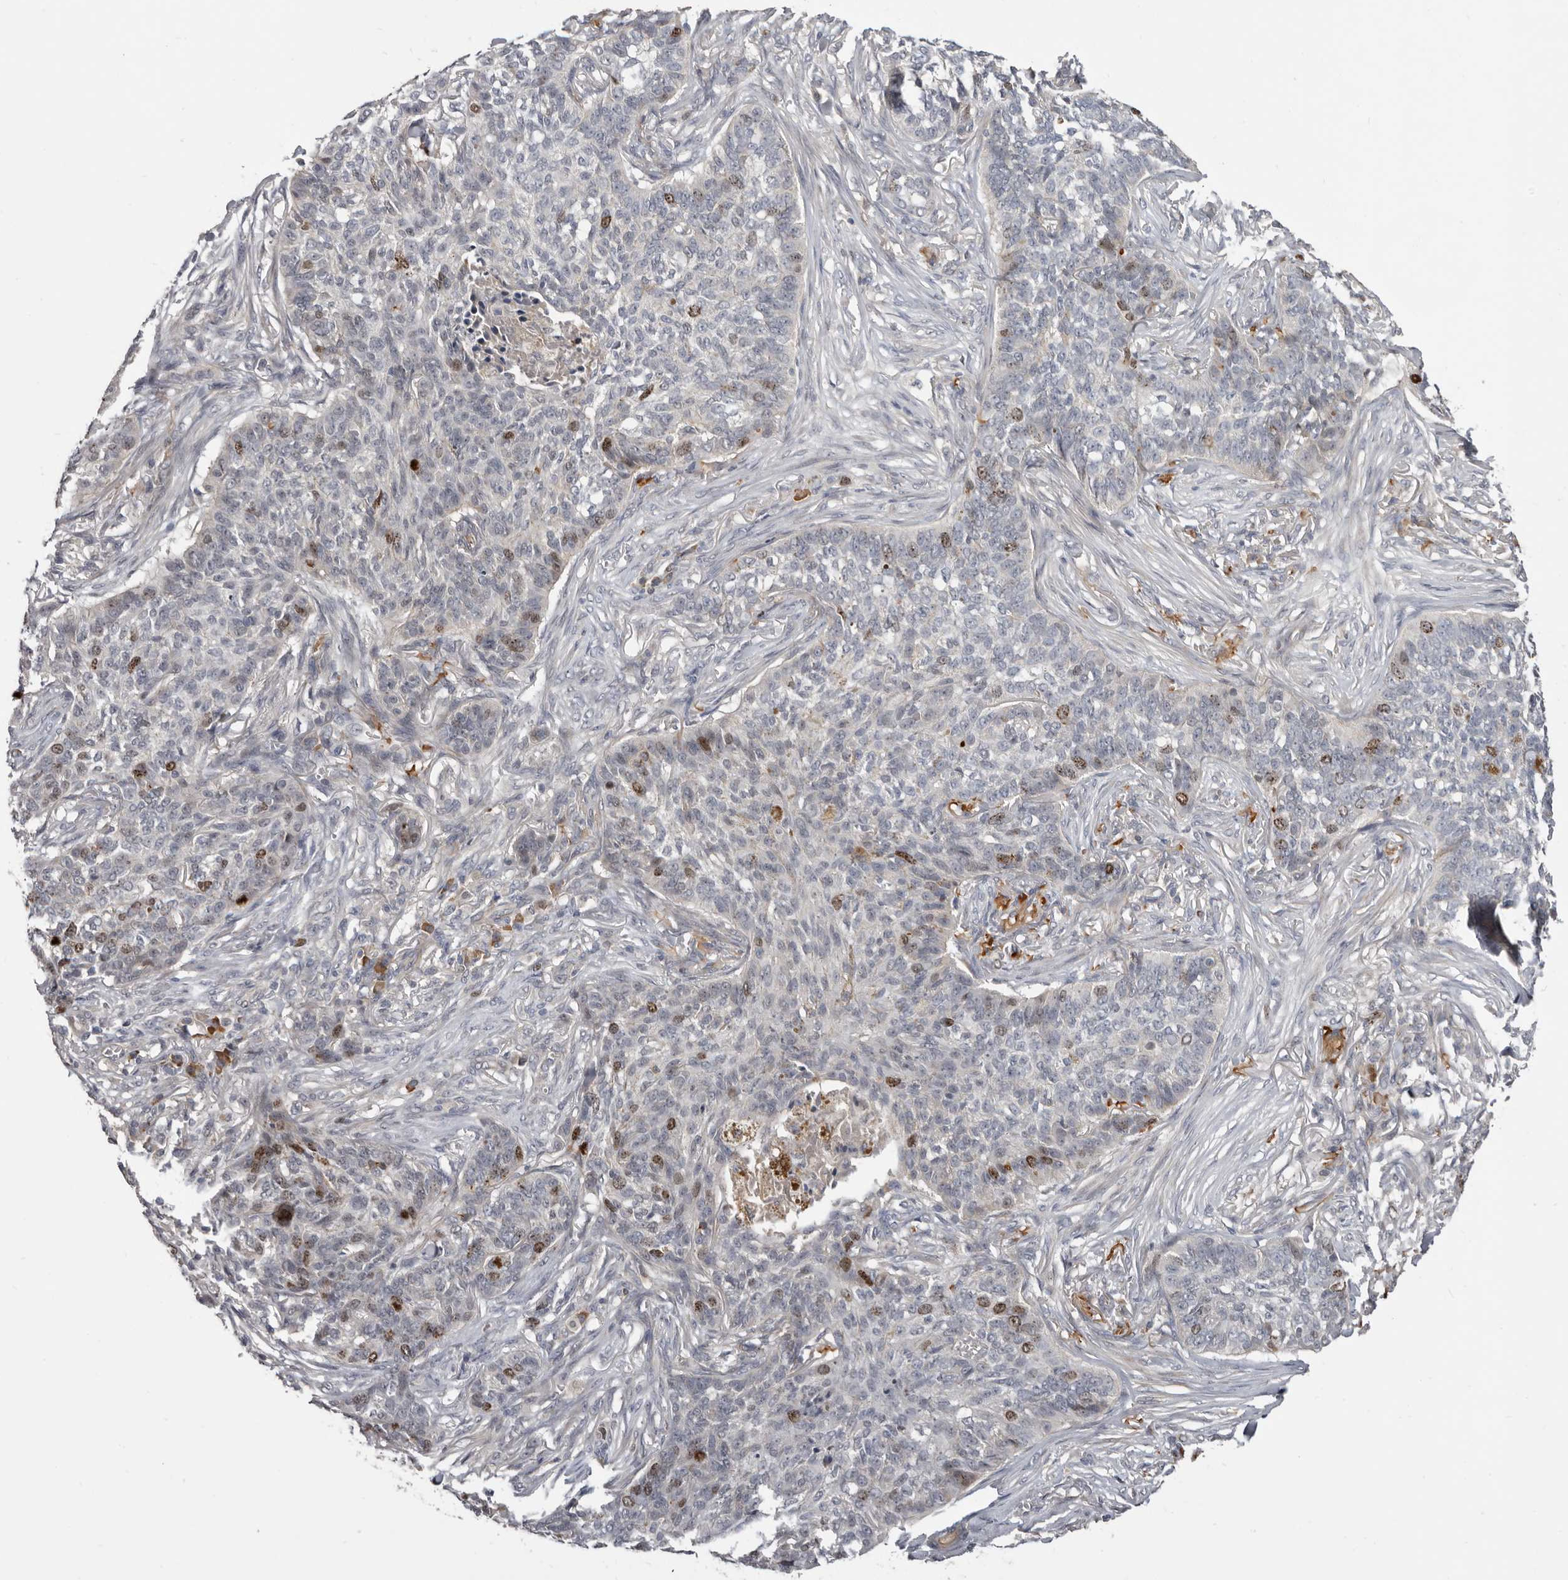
{"staining": {"intensity": "moderate", "quantity": "<25%", "location": "nuclear"}, "tissue": "skin cancer", "cell_type": "Tumor cells", "image_type": "cancer", "snomed": [{"axis": "morphology", "description": "Basal cell carcinoma"}, {"axis": "topography", "description": "Skin"}], "caption": "There is low levels of moderate nuclear staining in tumor cells of basal cell carcinoma (skin), as demonstrated by immunohistochemical staining (brown color).", "gene": "CDCA8", "patient": {"sex": "male", "age": 85}}